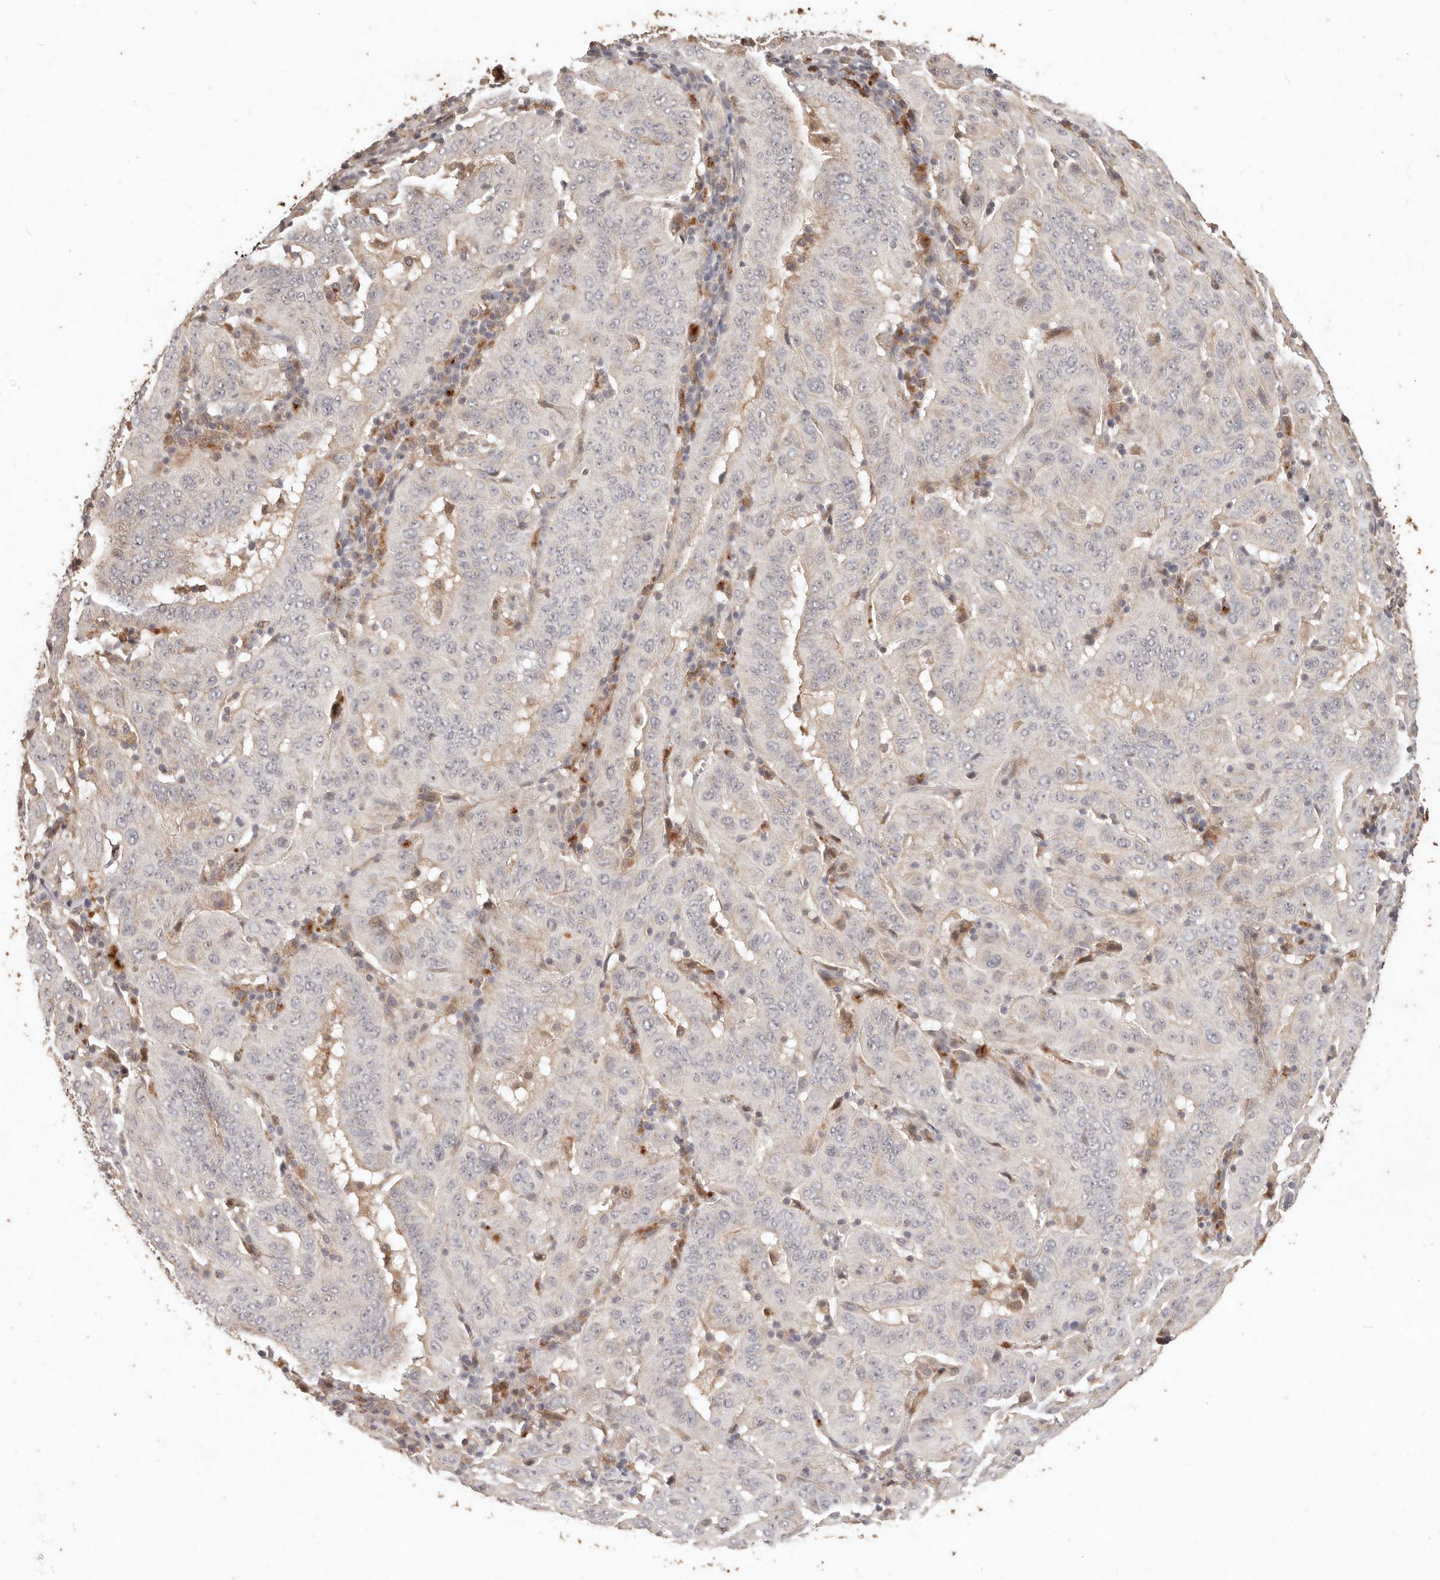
{"staining": {"intensity": "negative", "quantity": "none", "location": "none"}, "tissue": "pancreatic cancer", "cell_type": "Tumor cells", "image_type": "cancer", "snomed": [{"axis": "morphology", "description": "Adenocarcinoma, NOS"}, {"axis": "topography", "description": "Pancreas"}], "caption": "Immunohistochemistry (IHC) photomicrograph of neoplastic tissue: adenocarcinoma (pancreatic) stained with DAB displays no significant protein expression in tumor cells. (Immunohistochemistry, brightfield microscopy, high magnification).", "gene": "KIF9", "patient": {"sex": "male", "age": 63}}